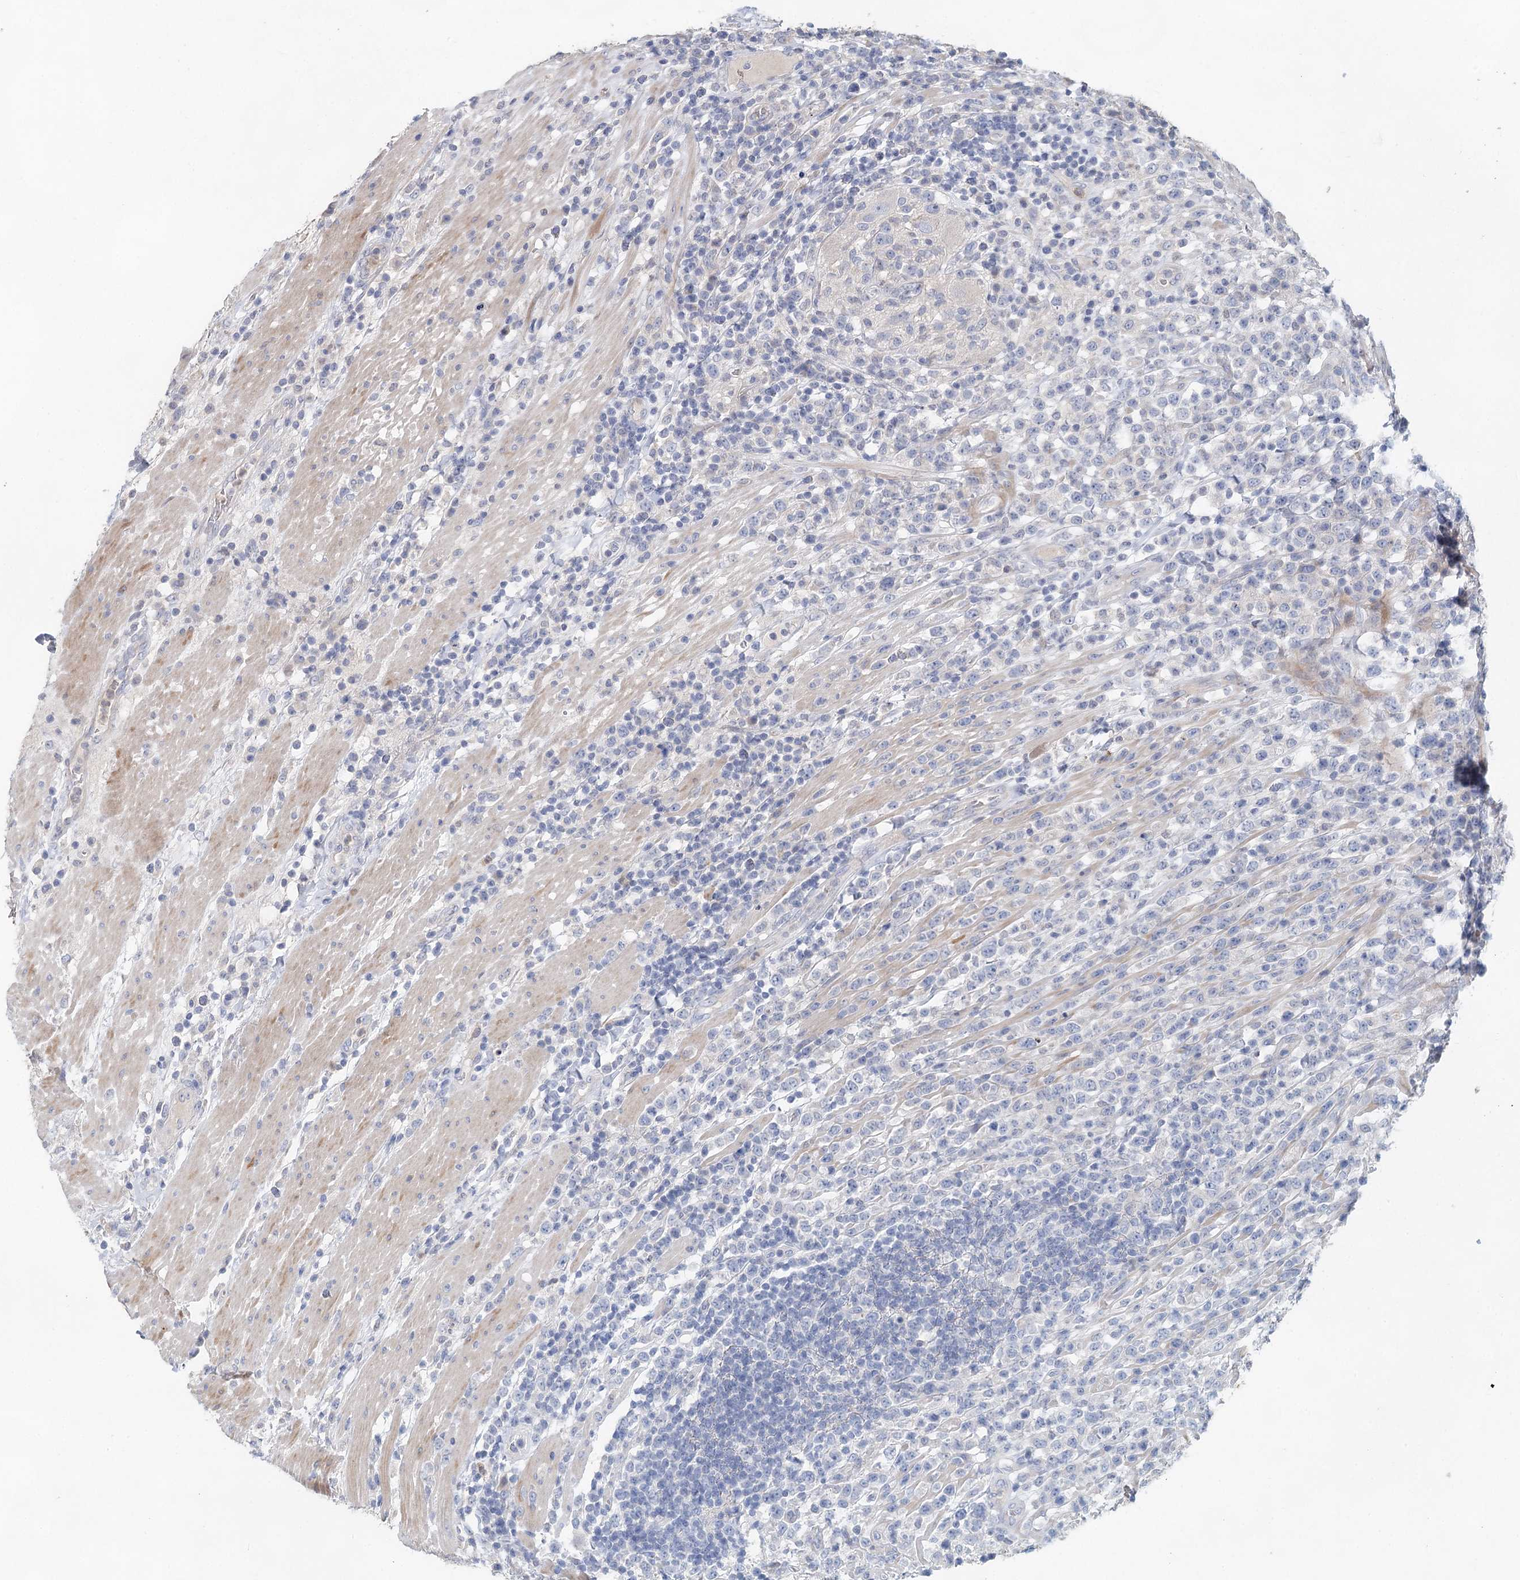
{"staining": {"intensity": "negative", "quantity": "none", "location": "none"}, "tissue": "lymphoma", "cell_type": "Tumor cells", "image_type": "cancer", "snomed": [{"axis": "morphology", "description": "Malignant lymphoma, non-Hodgkin's type, High grade"}, {"axis": "topography", "description": "Colon"}], "caption": "Histopathology image shows no protein staining in tumor cells of high-grade malignant lymphoma, non-Hodgkin's type tissue.", "gene": "MYL6B", "patient": {"sex": "female", "age": 53}}